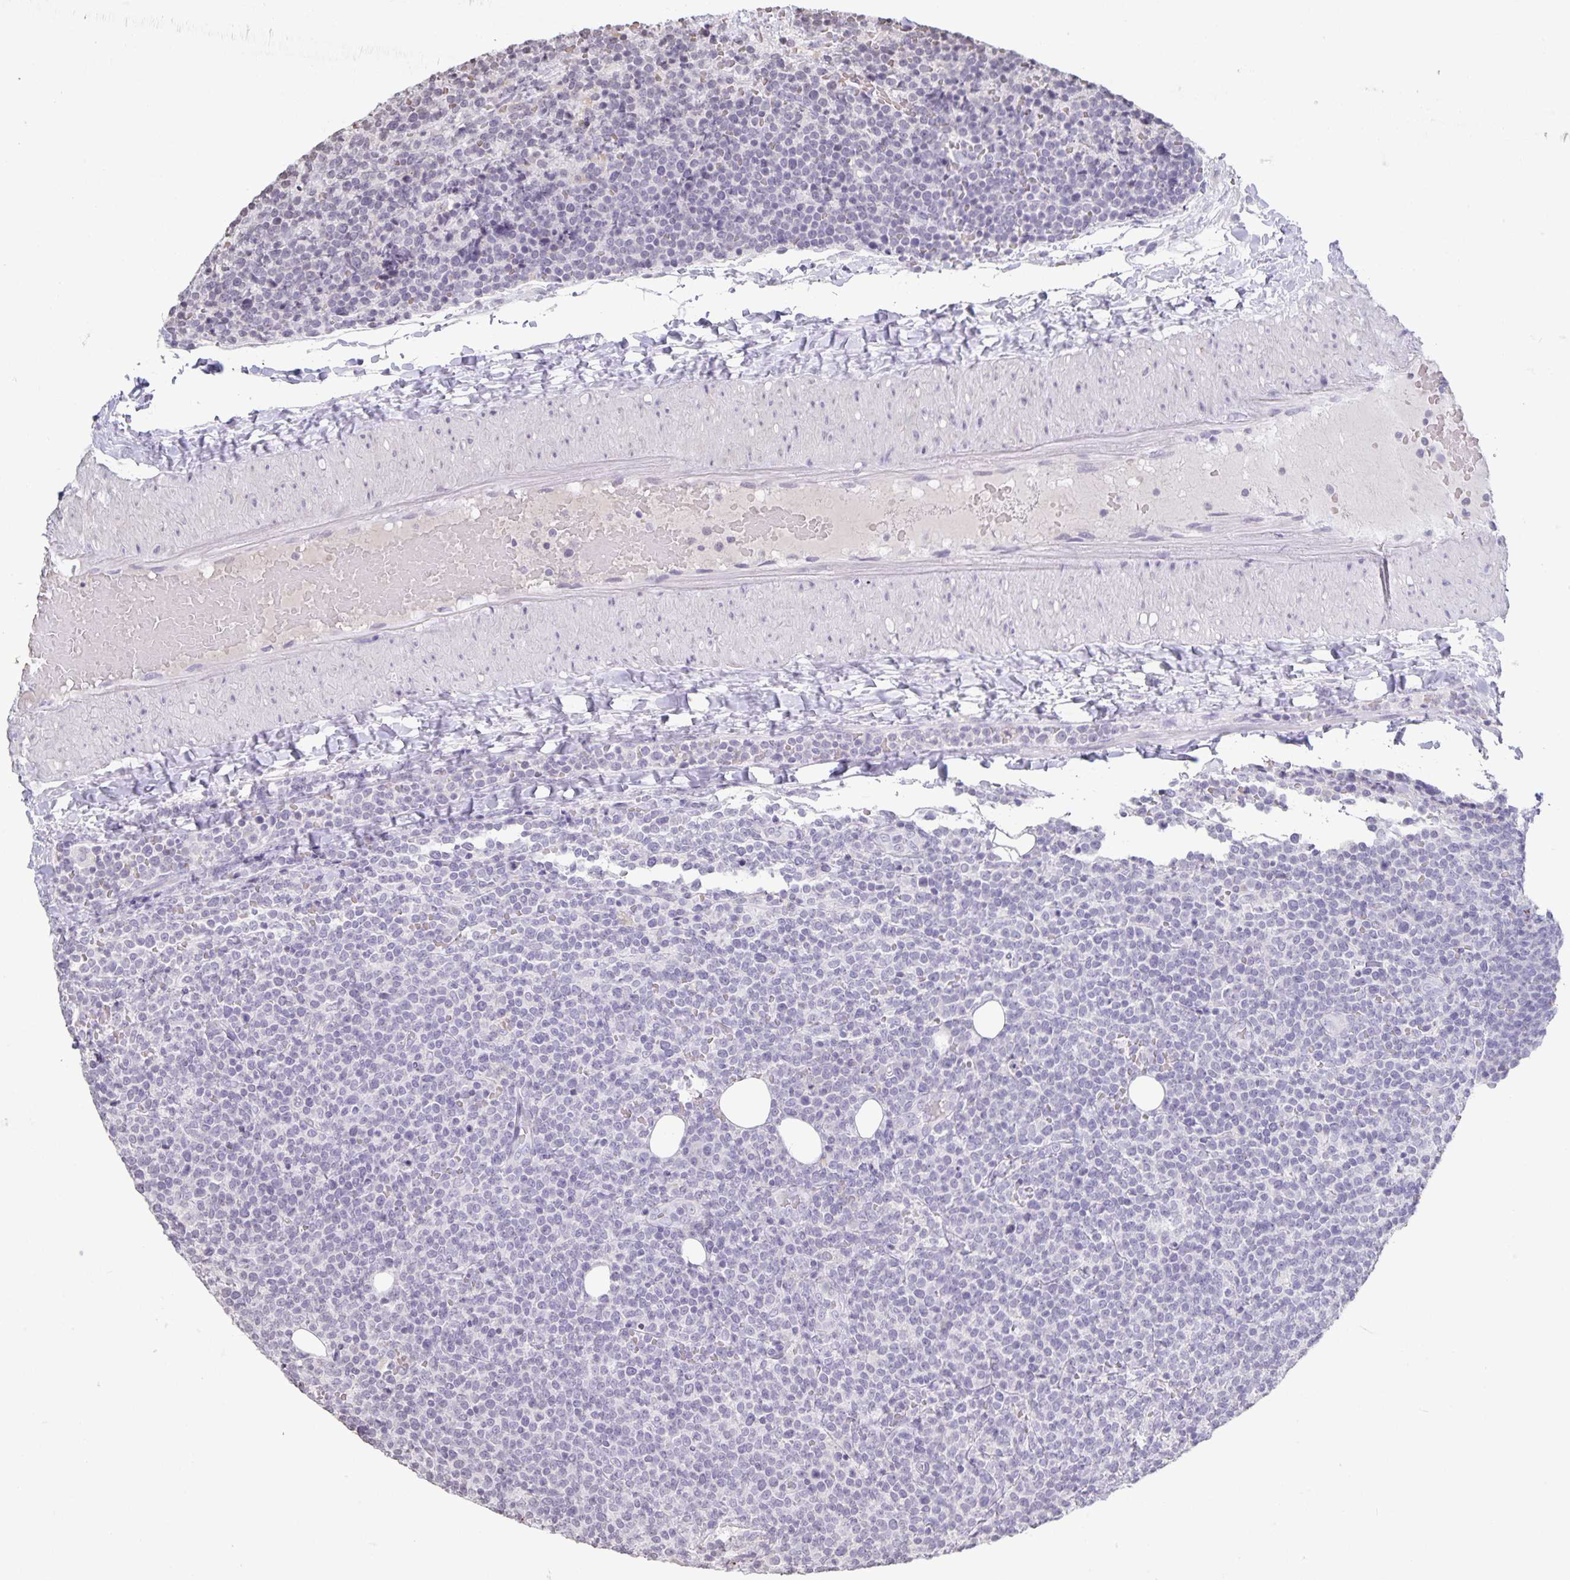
{"staining": {"intensity": "negative", "quantity": "none", "location": "none"}, "tissue": "lymphoma", "cell_type": "Tumor cells", "image_type": "cancer", "snomed": [{"axis": "morphology", "description": "Malignant lymphoma, non-Hodgkin's type, High grade"}, {"axis": "topography", "description": "Lymph node"}], "caption": "There is no significant staining in tumor cells of lymphoma. (DAB (3,3'-diaminobenzidine) immunohistochemistry (IHC) visualized using brightfield microscopy, high magnification).", "gene": "AQP4", "patient": {"sex": "male", "age": 61}}